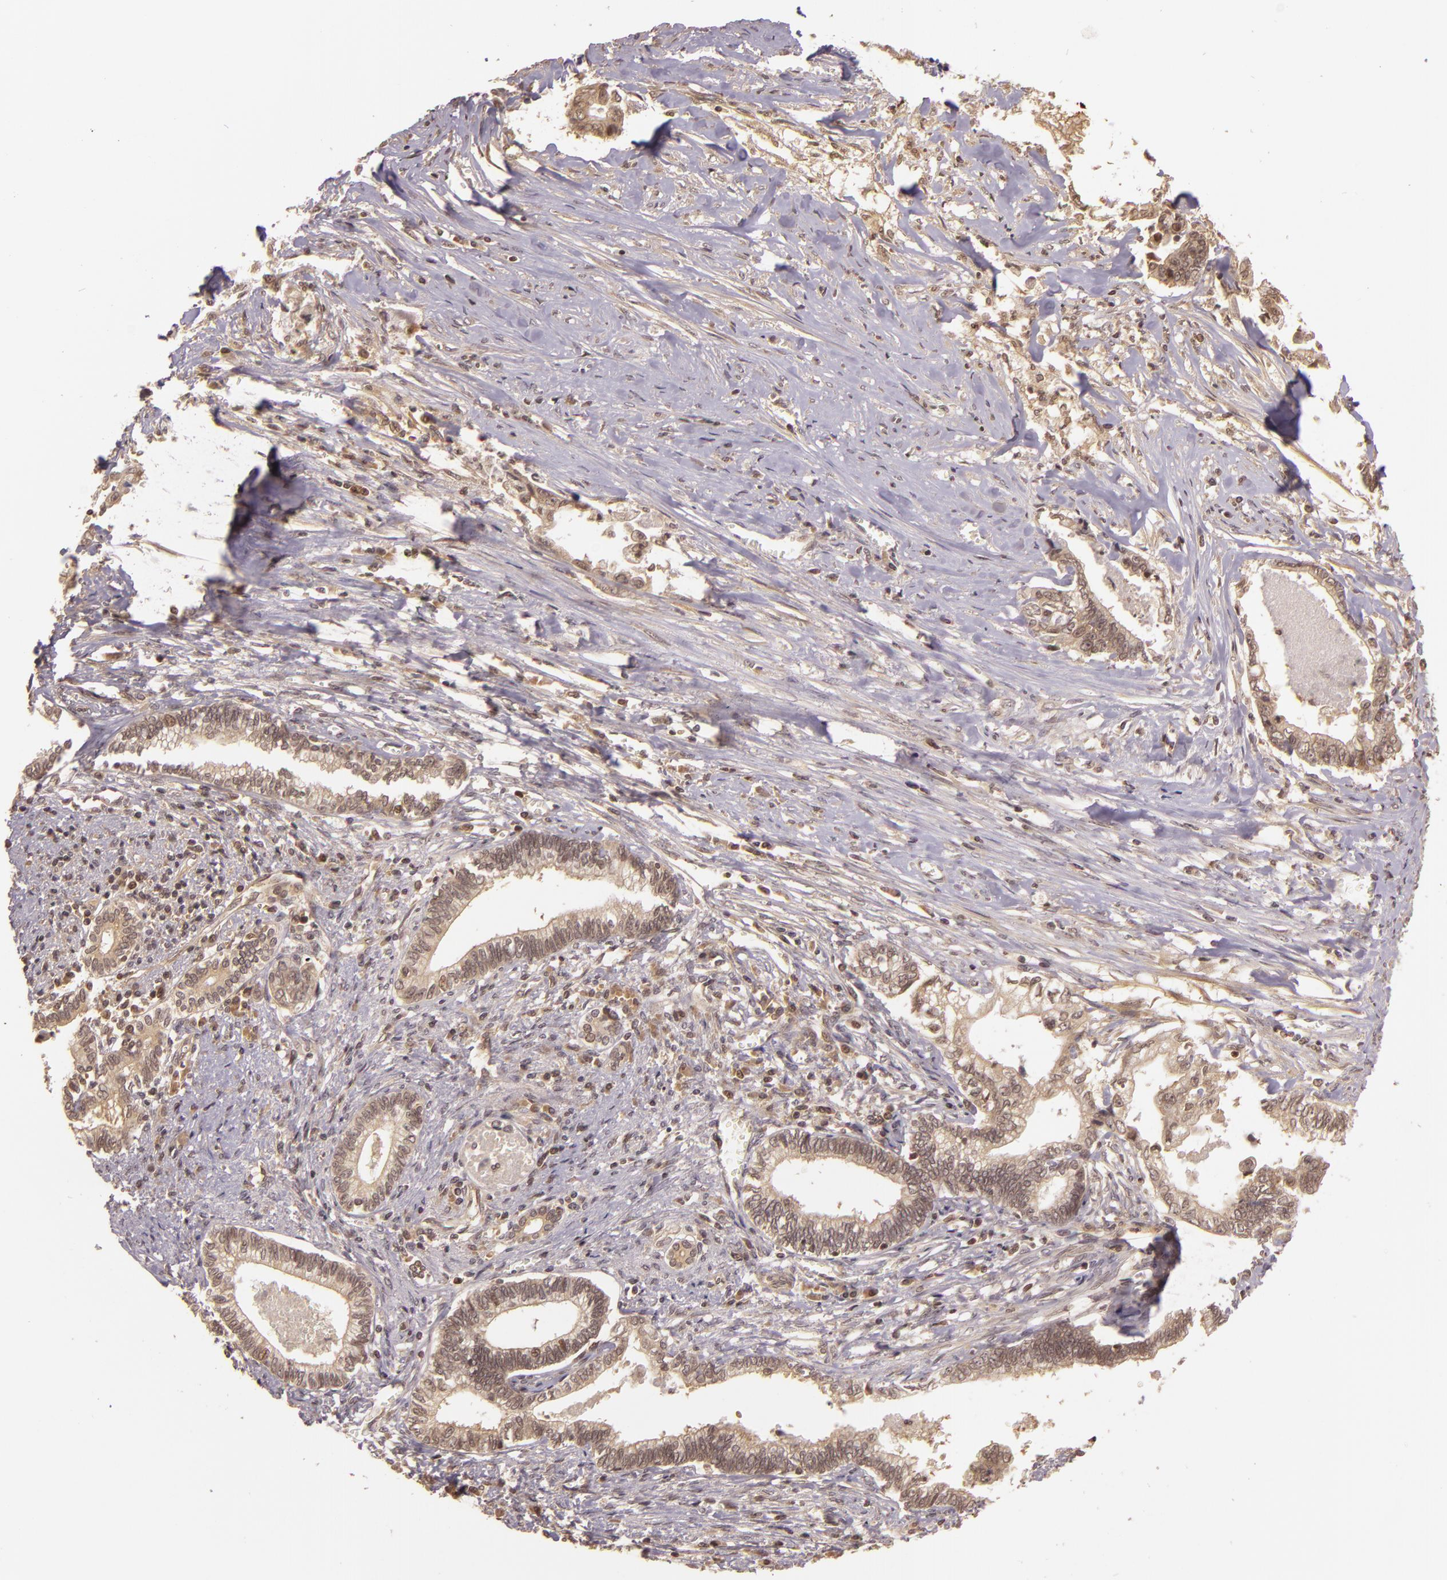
{"staining": {"intensity": "weak", "quantity": ">75%", "location": "cytoplasmic/membranous,nuclear"}, "tissue": "liver cancer", "cell_type": "Tumor cells", "image_type": "cancer", "snomed": [{"axis": "morphology", "description": "Cholangiocarcinoma"}, {"axis": "topography", "description": "Liver"}], "caption": "Approximately >75% of tumor cells in human liver cancer (cholangiocarcinoma) exhibit weak cytoplasmic/membranous and nuclear protein positivity as visualized by brown immunohistochemical staining.", "gene": "TXNRD2", "patient": {"sex": "male", "age": 57}}